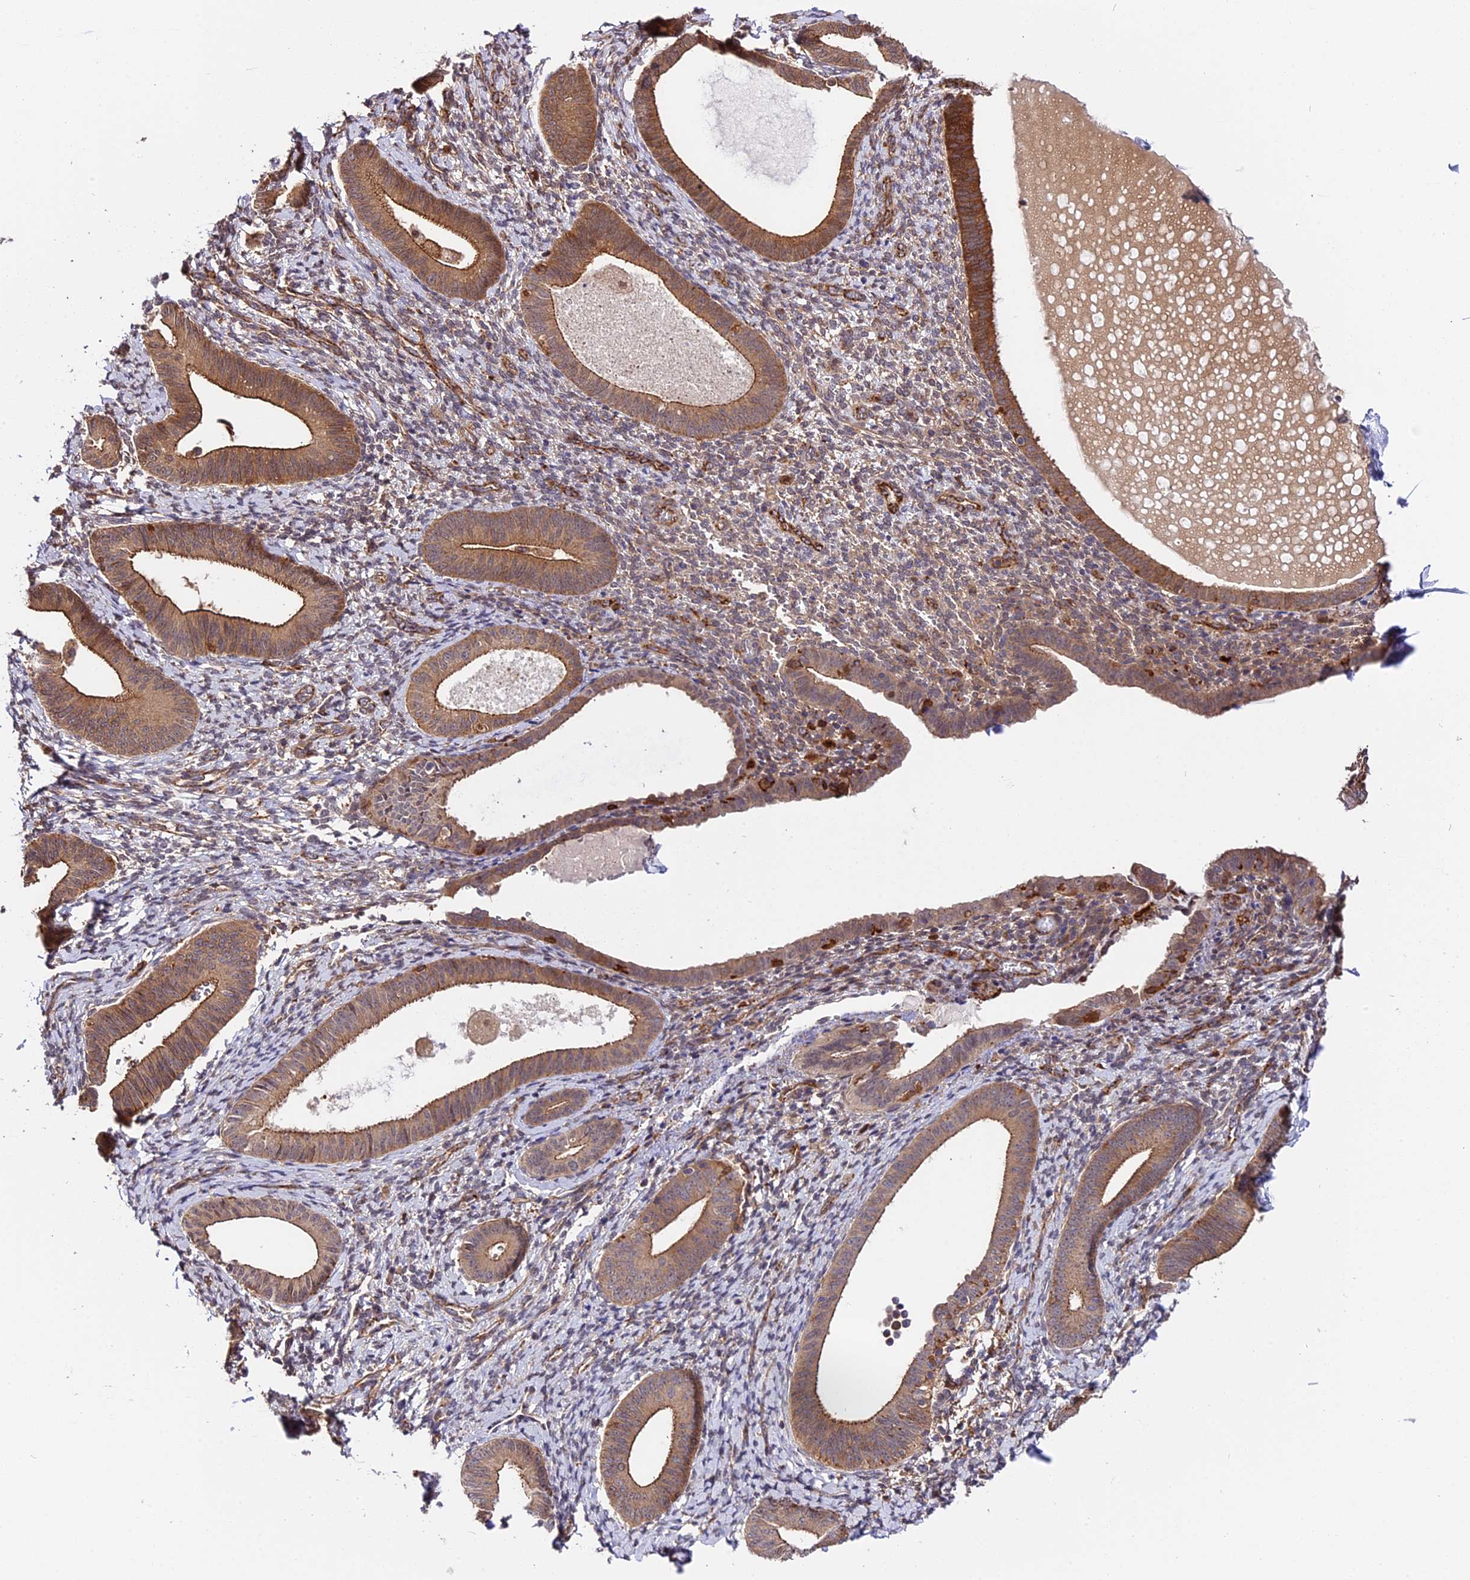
{"staining": {"intensity": "moderate", "quantity": ">75%", "location": "cytoplasmic/membranous"}, "tissue": "endometrium", "cell_type": "Cells in endometrial stroma", "image_type": "normal", "snomed": [{"axis": "morphology", "description": "Normal tissue, NOS"}, {"axis": "topography", "description": "Endometrium"}], "caption": "Moderate cytoplasmic/membranous staining is appreciated in about >75% of cells in endometrial stroma in normal endometrium.", "gene": "HERPUD1", "patient": {"sex": "female", "age": 65}}